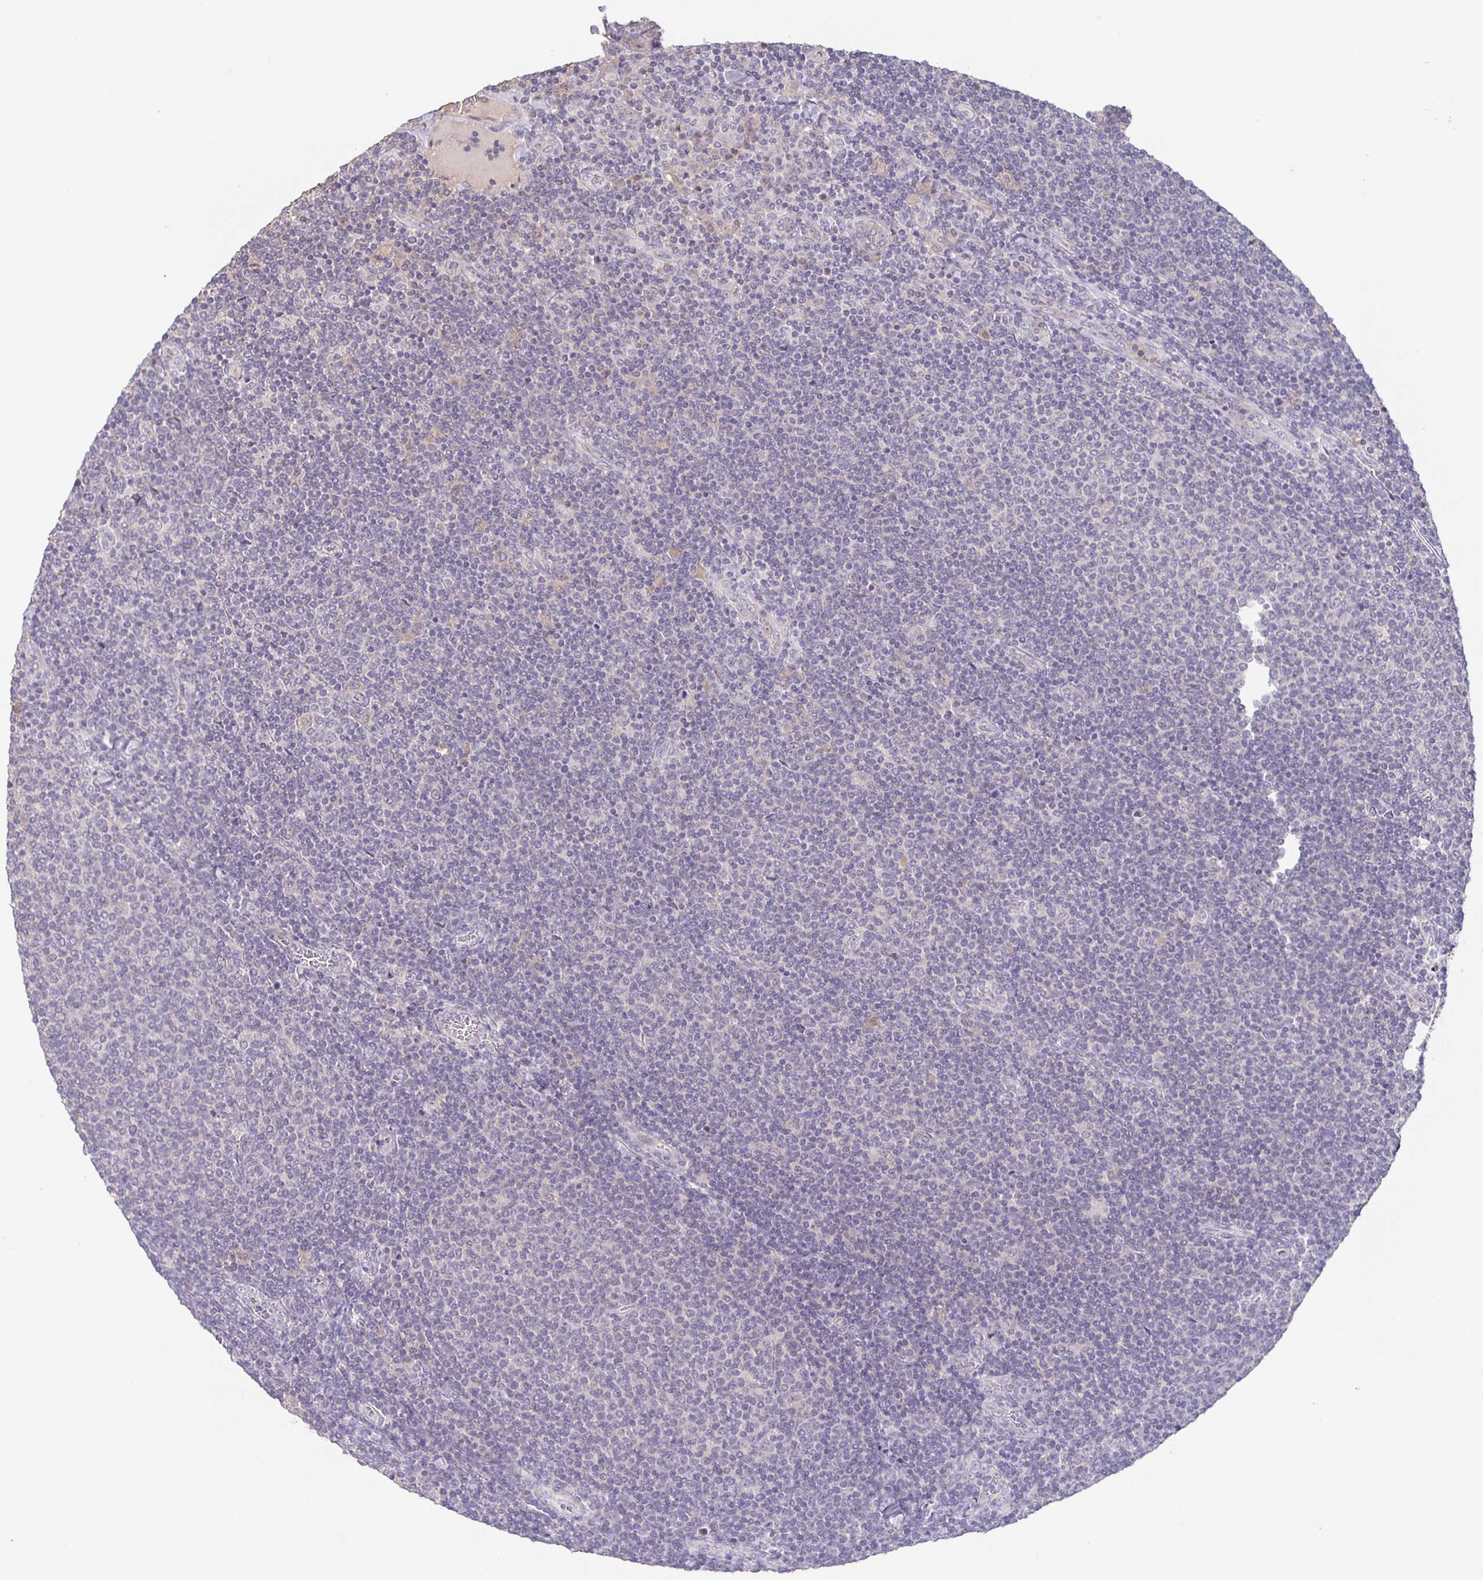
{"staining": {"intensity": "negative", "quantity": "none", "location": "none"}, "tissue": "lymphoma", "cell_type": "Tumor cells", "image_type": "cancer", "snomed": [{"axis": "morphology", "description": "Malignant lymphoma, non-Hodgkin's type, Low grade"}, {"axis": "topography", "description": "Lymph node"}], "caption": "Protein analysis of low-grade malignant lymphoma, non-Hodgkin's type demonstrates no significant positivity in tumor cells.", "gene": "INSL5", "patient": {"sex": "male", "age": 52}}